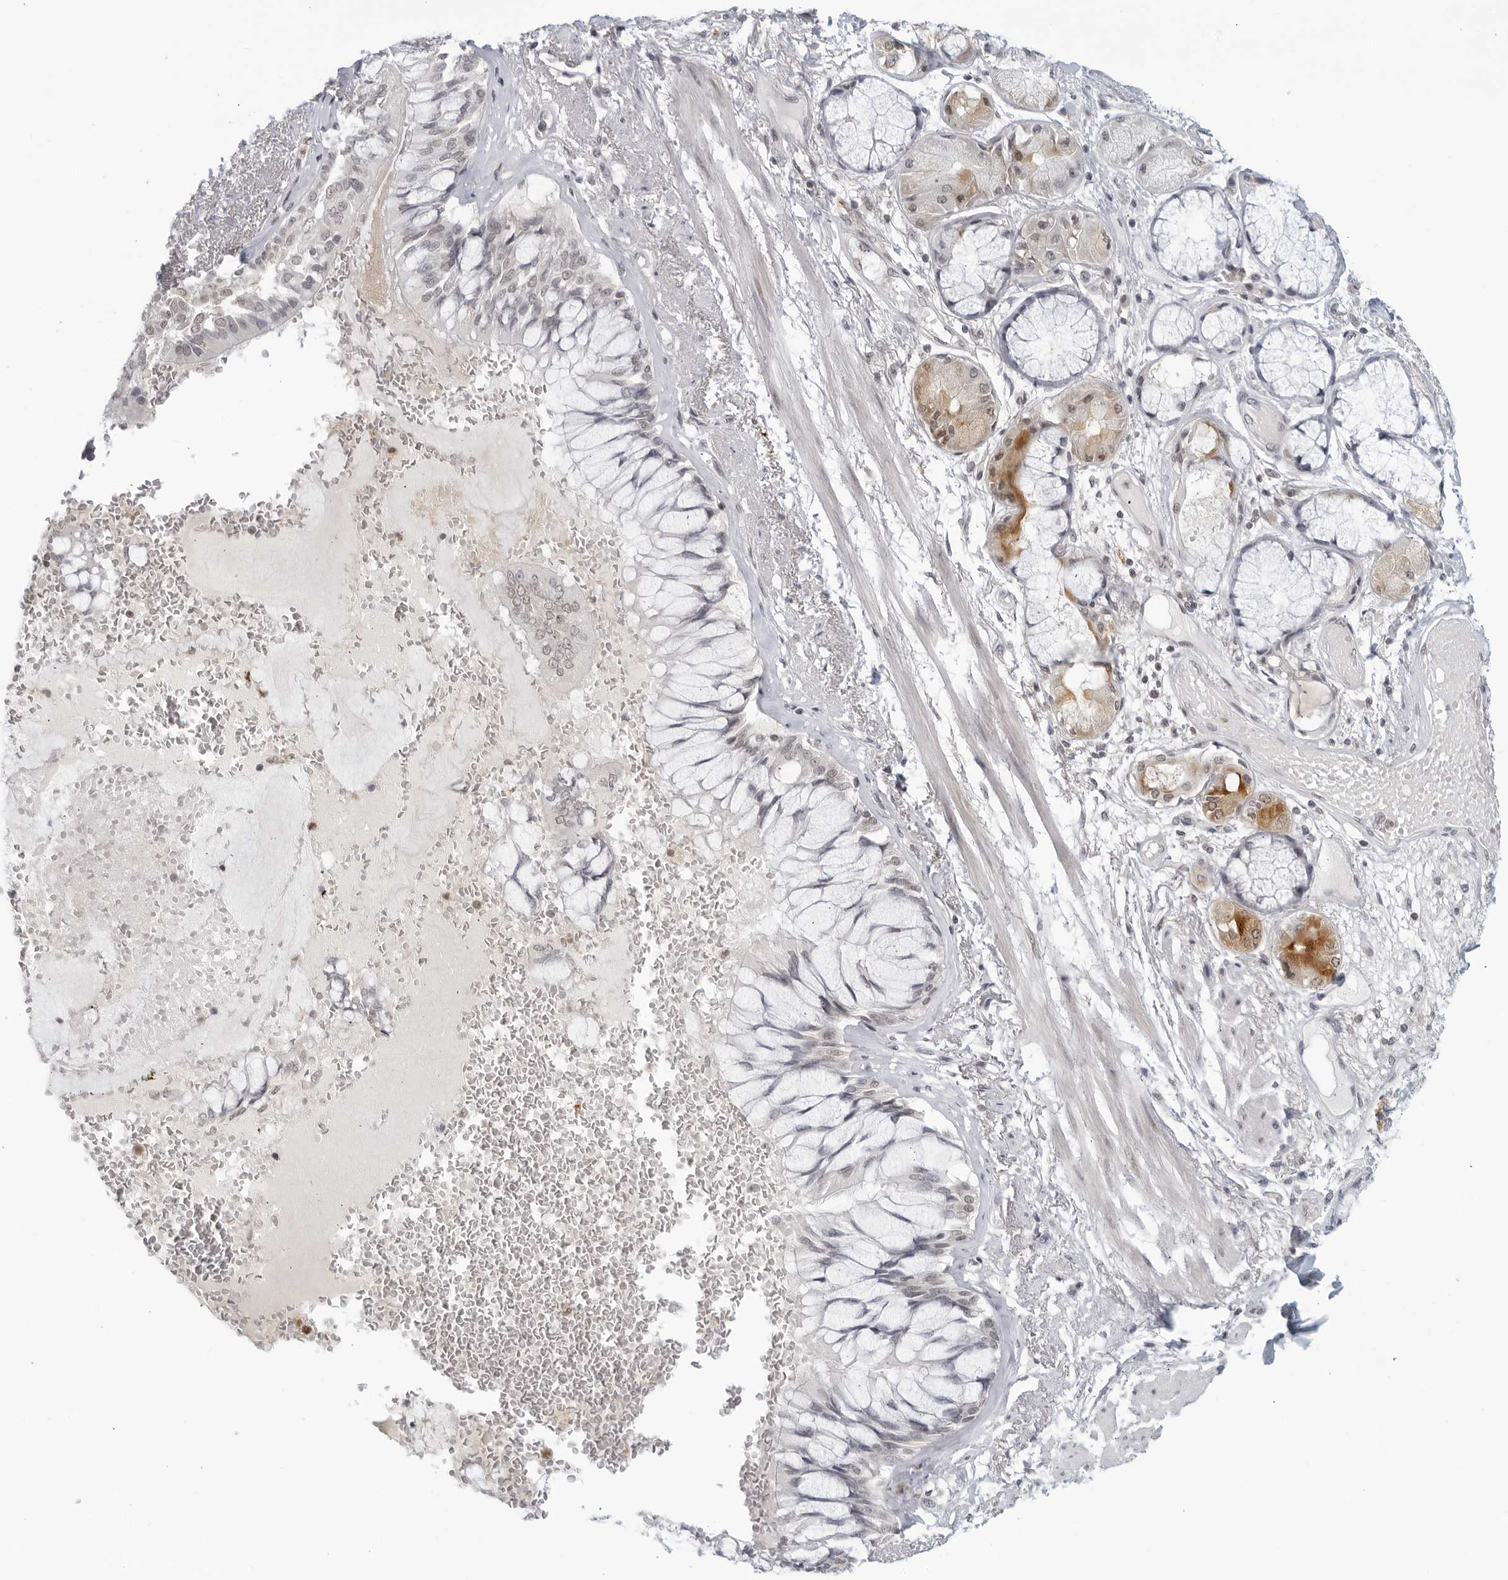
{"staining": {"intensity": "negative", "quantity": "none", "location": "none"}, "tissue": "adipose tissue", "cell_type": "Adipocytes", "image_type": "normal", "snomed": [{"axis": "morphology", "description": "Normal tissue, NOS"}, {"axis": "topography", "description": "Bronchus"}], "caption": "Adipocytes are negative for brown protein staining in unremarkable adipose tissue. Brightfield microscopy of immunohistochemistry (IHC) stained with DAB (3,3'-diaminobenzidine) (brown) and hematoxylin (blue), captured at high magnification.", "gene": "CC2D1B", "patient": {"sex": "male", "age": 66}}